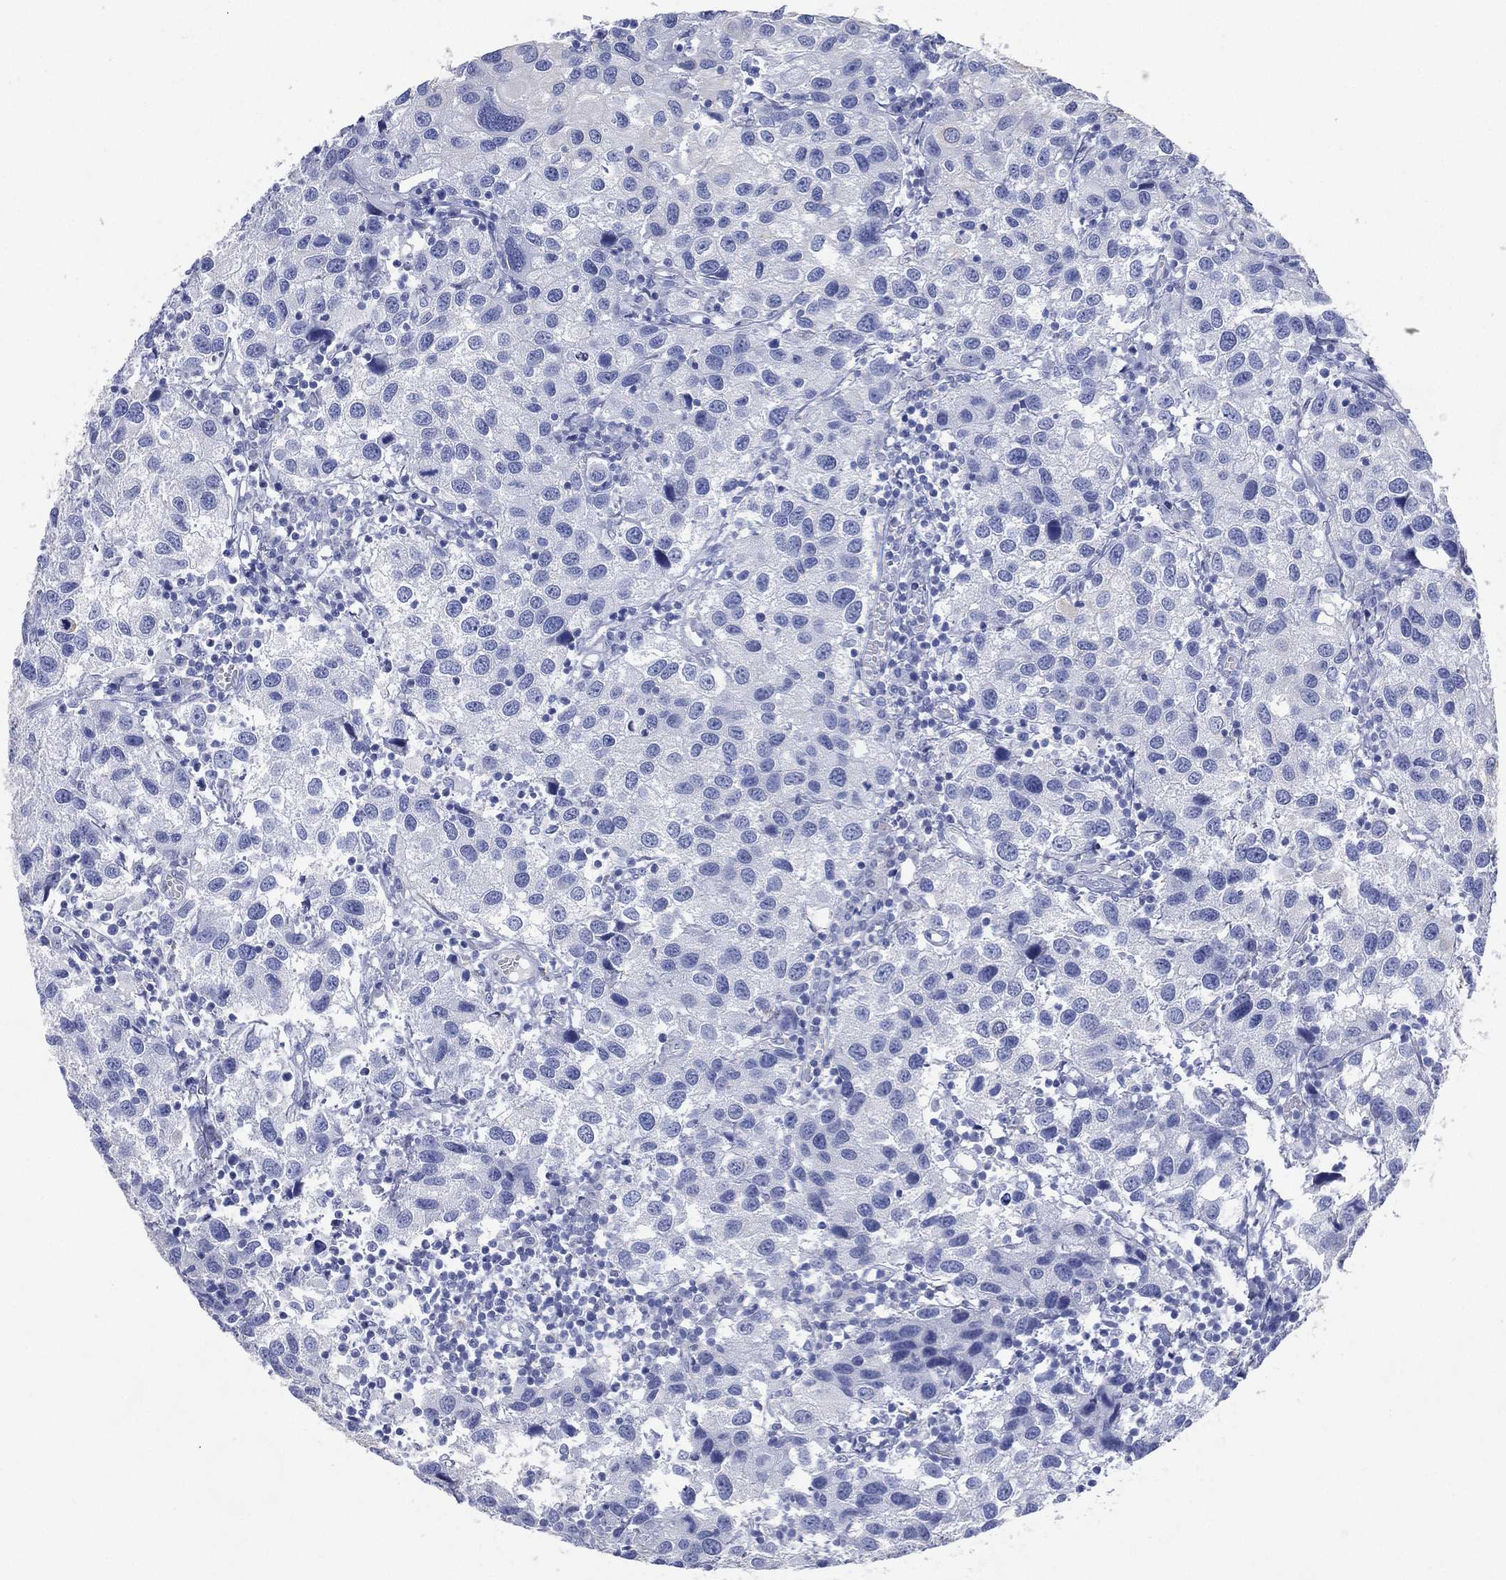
{"staining": {"intensity": "negative", "quantity": "none", "location": "none"}, "tissue": "urothelial cancer", "cell_type": "Tumor cells", "image_type": "cancer", "snomed": [{"axis": "morphology", "description": "Urothelial carcinoma, High grade"}, {"axis": "topography", "description": "Urinary bladder"}], "caption": "Urothelial carcinoma (high-grade) was stained to show a protein in brown. There is no significant positivity in tumor cells. (DAB IHC visualized using brightfield microscopy, high magnification).", "gene": "FMO1", "patient": {"sex": "male", "age": 79}}